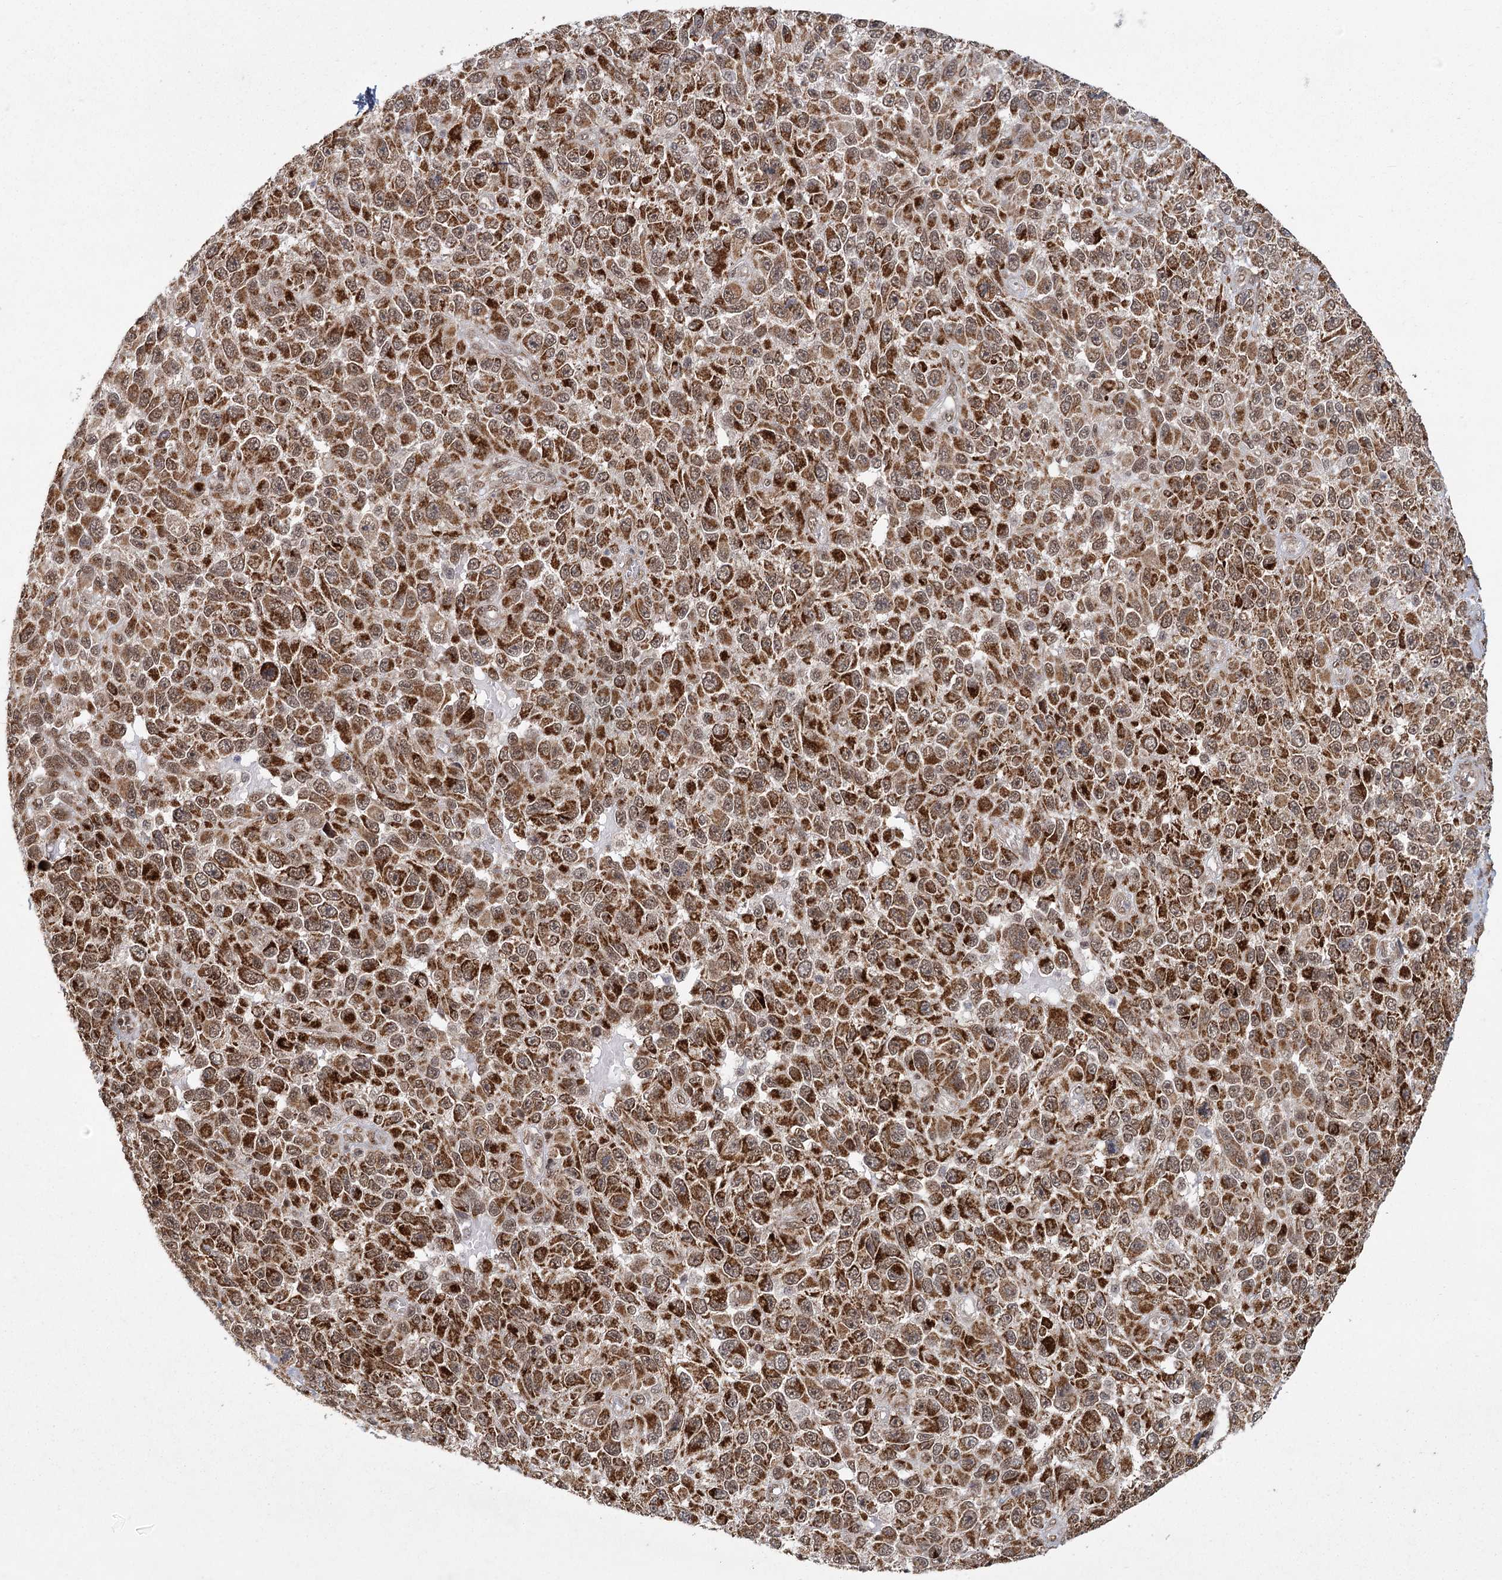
{"staining": {"intensity": "strong", "quantity": ">75%", "location": "cytoplasmic/membranous,nuclear"}, "tissue": "melanoma", "cell_type": "Tumor cells", "image_type": "cancer", "snomed": [{"axis": "morphology", "description": "Malignant melanoma, NOS"}, {"axis": "topography", "description": "Skin"}], "caption": "There is high levels of strong cytoplasmic/membranous and nuclear expression in tumor cells of malignant melanoma, as demonstrated by immunohistochemical staining (brown color).", "gene": "ZCCHC24", "patient": {"sex": "female", "age": 96}}